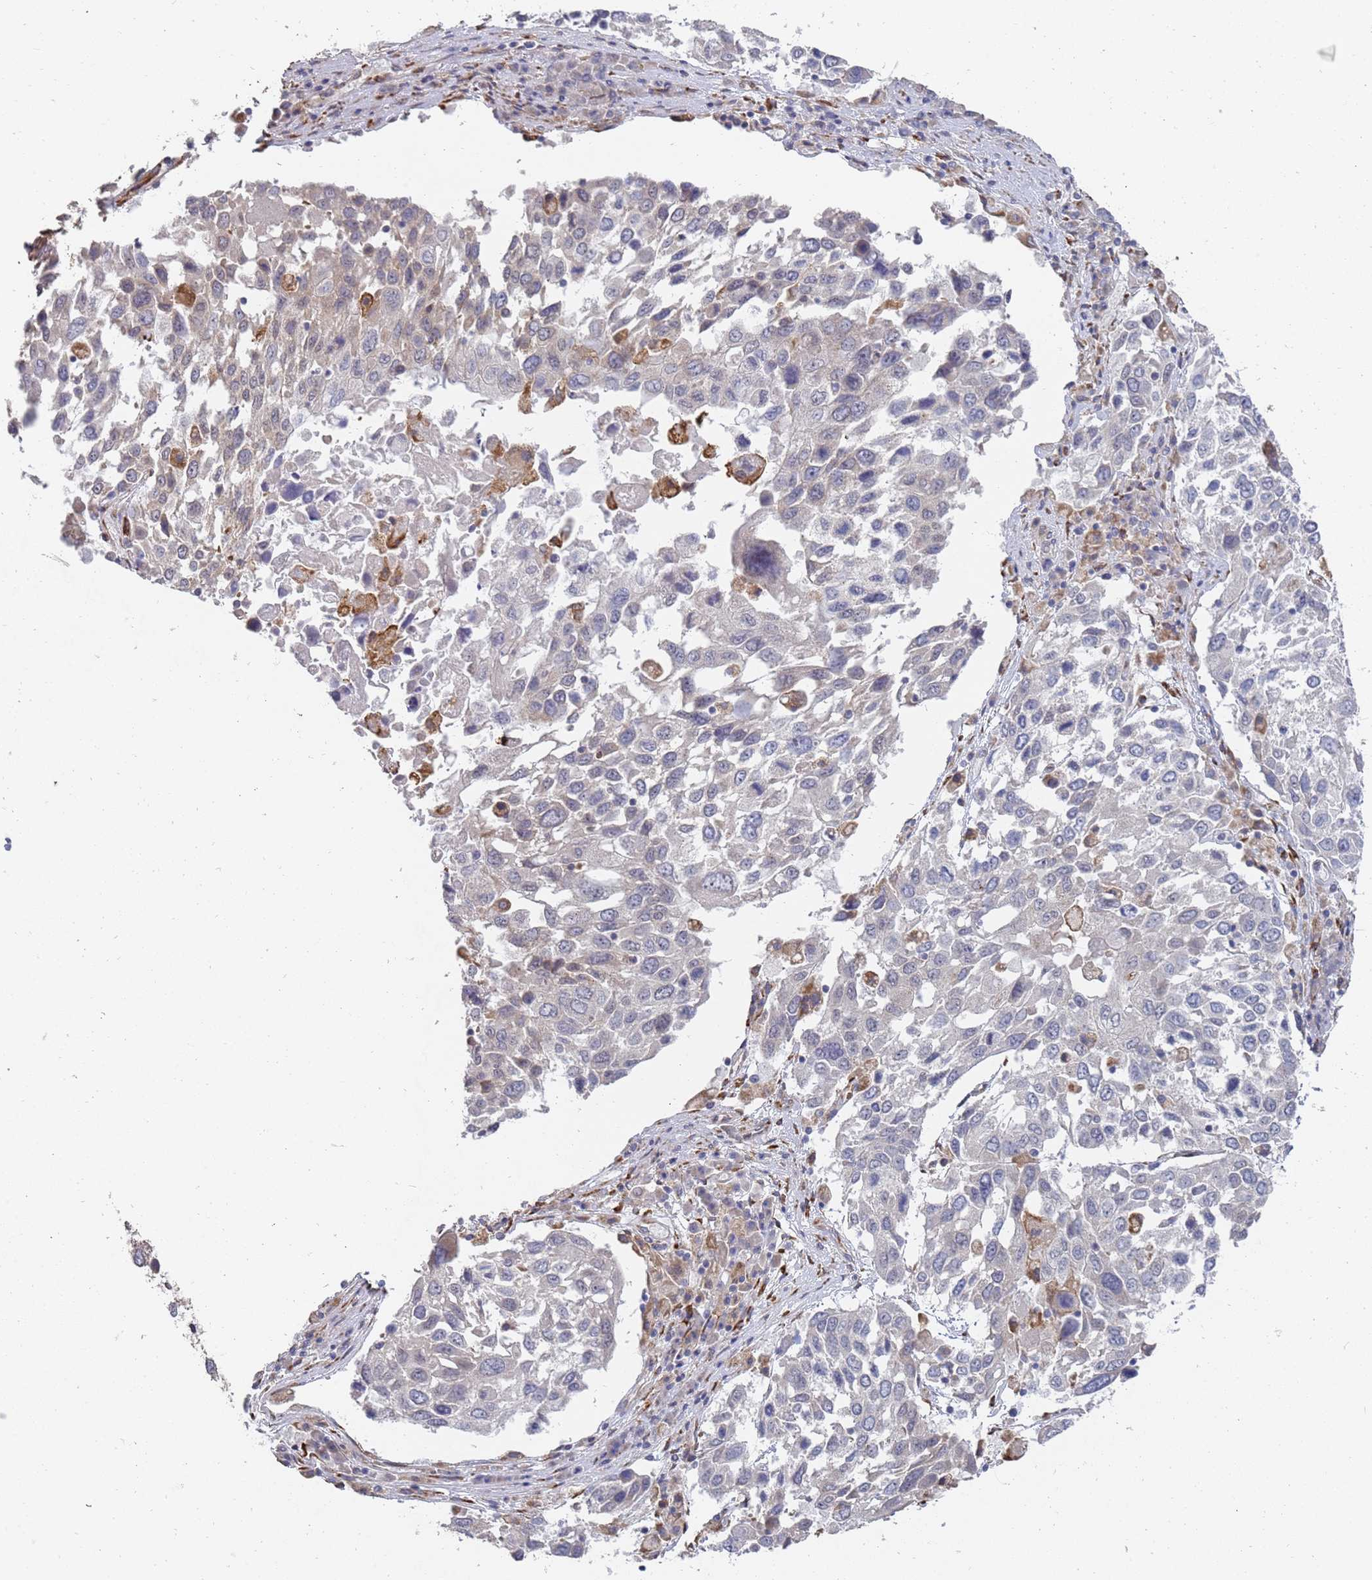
{"staining": {"intensity": "negative", "quantity": "none", "location": "none"}, "tissue": "lung cancer", "cell_type": "Tumor cells", "image_type": "cancer", "snomed": [{"axis": "morphology", "description": "Squamous cell carcinoma, NOS"}, {"axis": "topography", "description": "Lung"}], "caption": "Tumor cells are negative for protein expression in human lung squamous cell carcinoma.", "gene": "VRK2", "patient": {"sex": "male", "age": 65}}